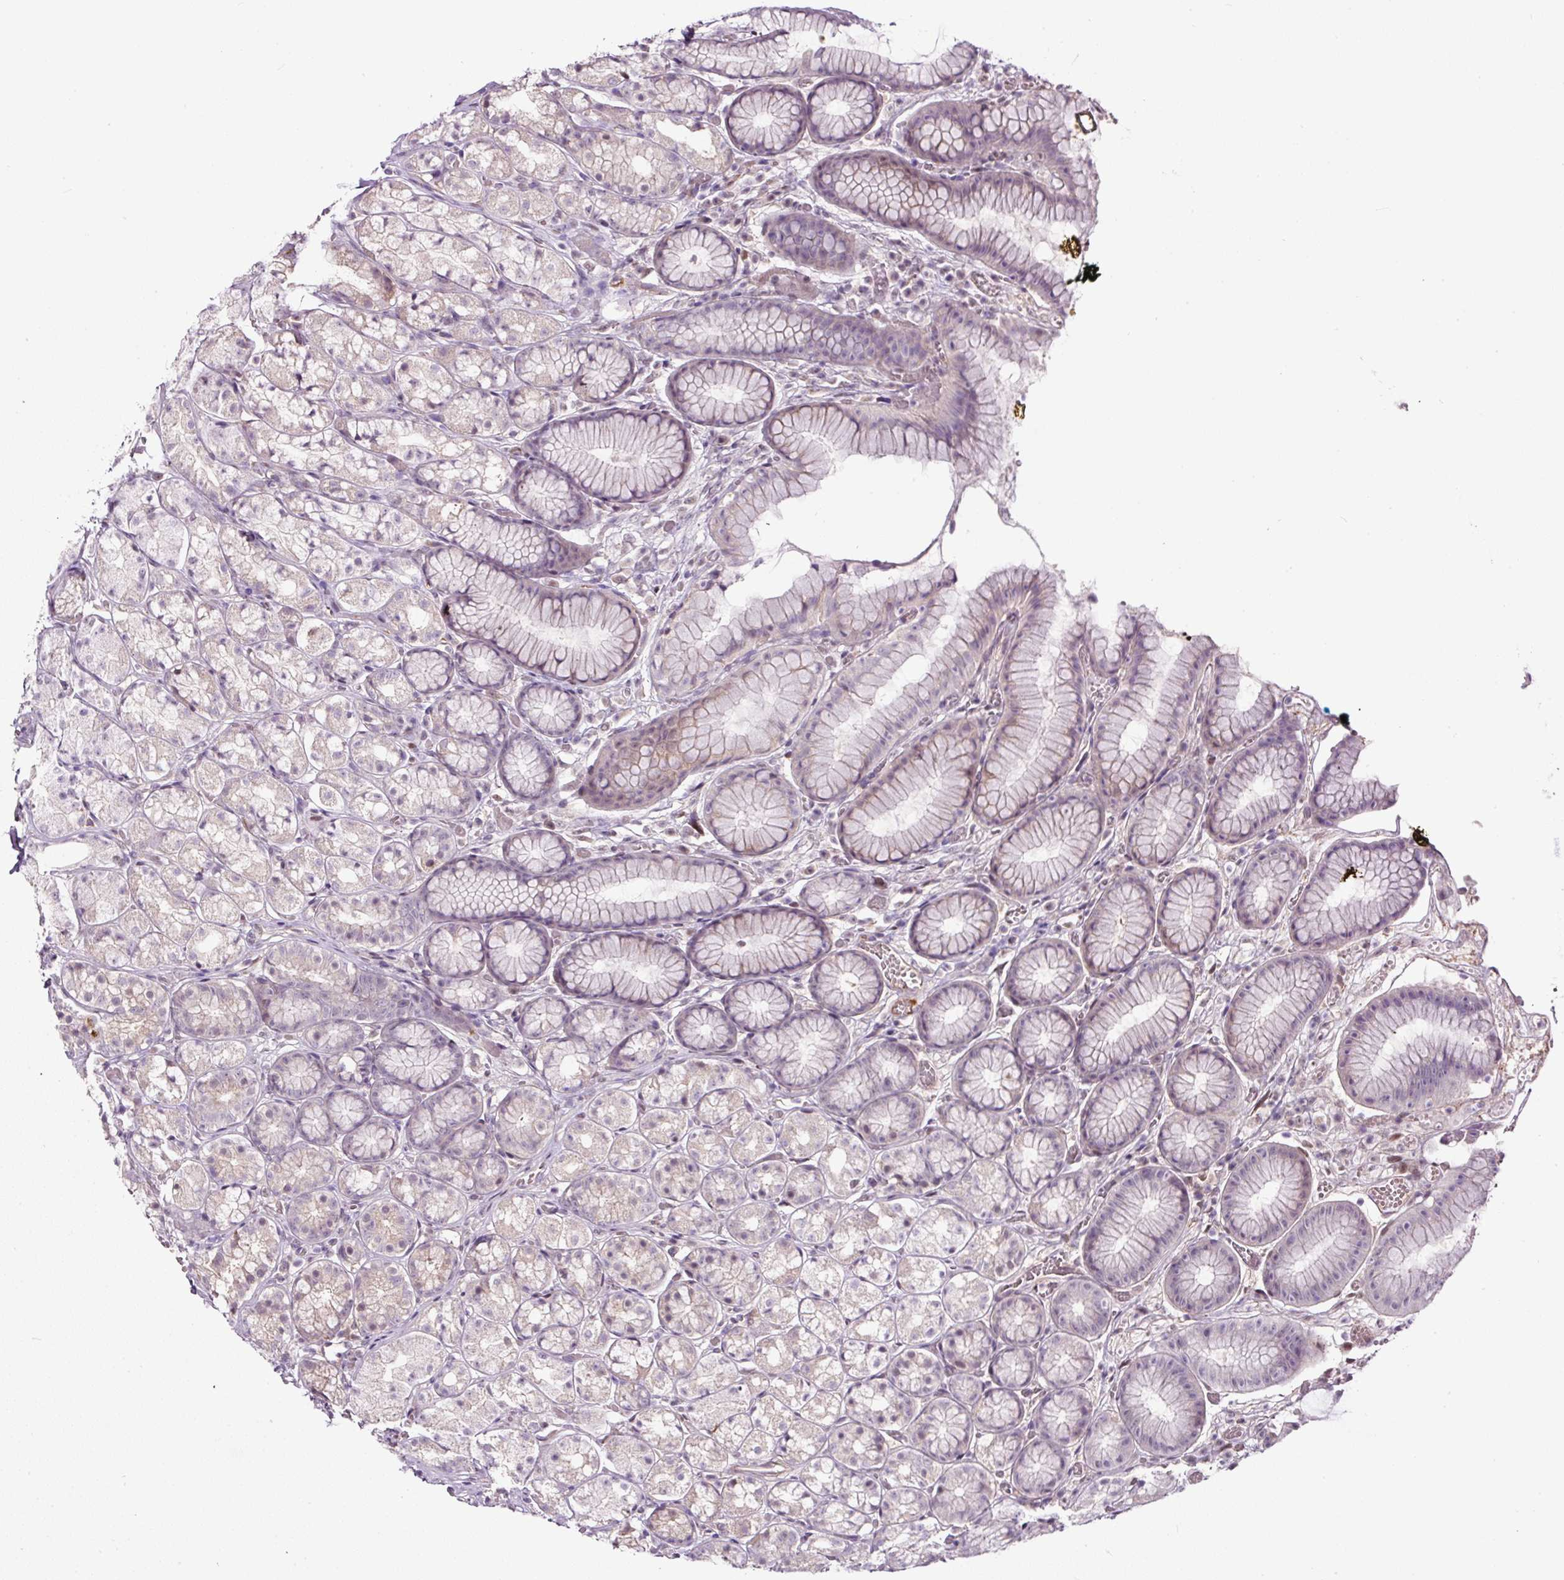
{"staining": {"intensity": "negative", "quantity": "none", "location": "none"}, "tissue": "stomach", "cell_type": "Glandular cells", "image_type": "normal", "snomed": [{"axis": "morphology", "description": "Normal tissue, NOS"}, {"axis": "topography", "description": "Smooth muscle"}, {"axis": "topography", "description": "Stomach"}], "caption": "Glandular cells show no significant staining in benign stomach.", "gene": "LRRC24", "patient": {"sex": "male", "age": 70}}